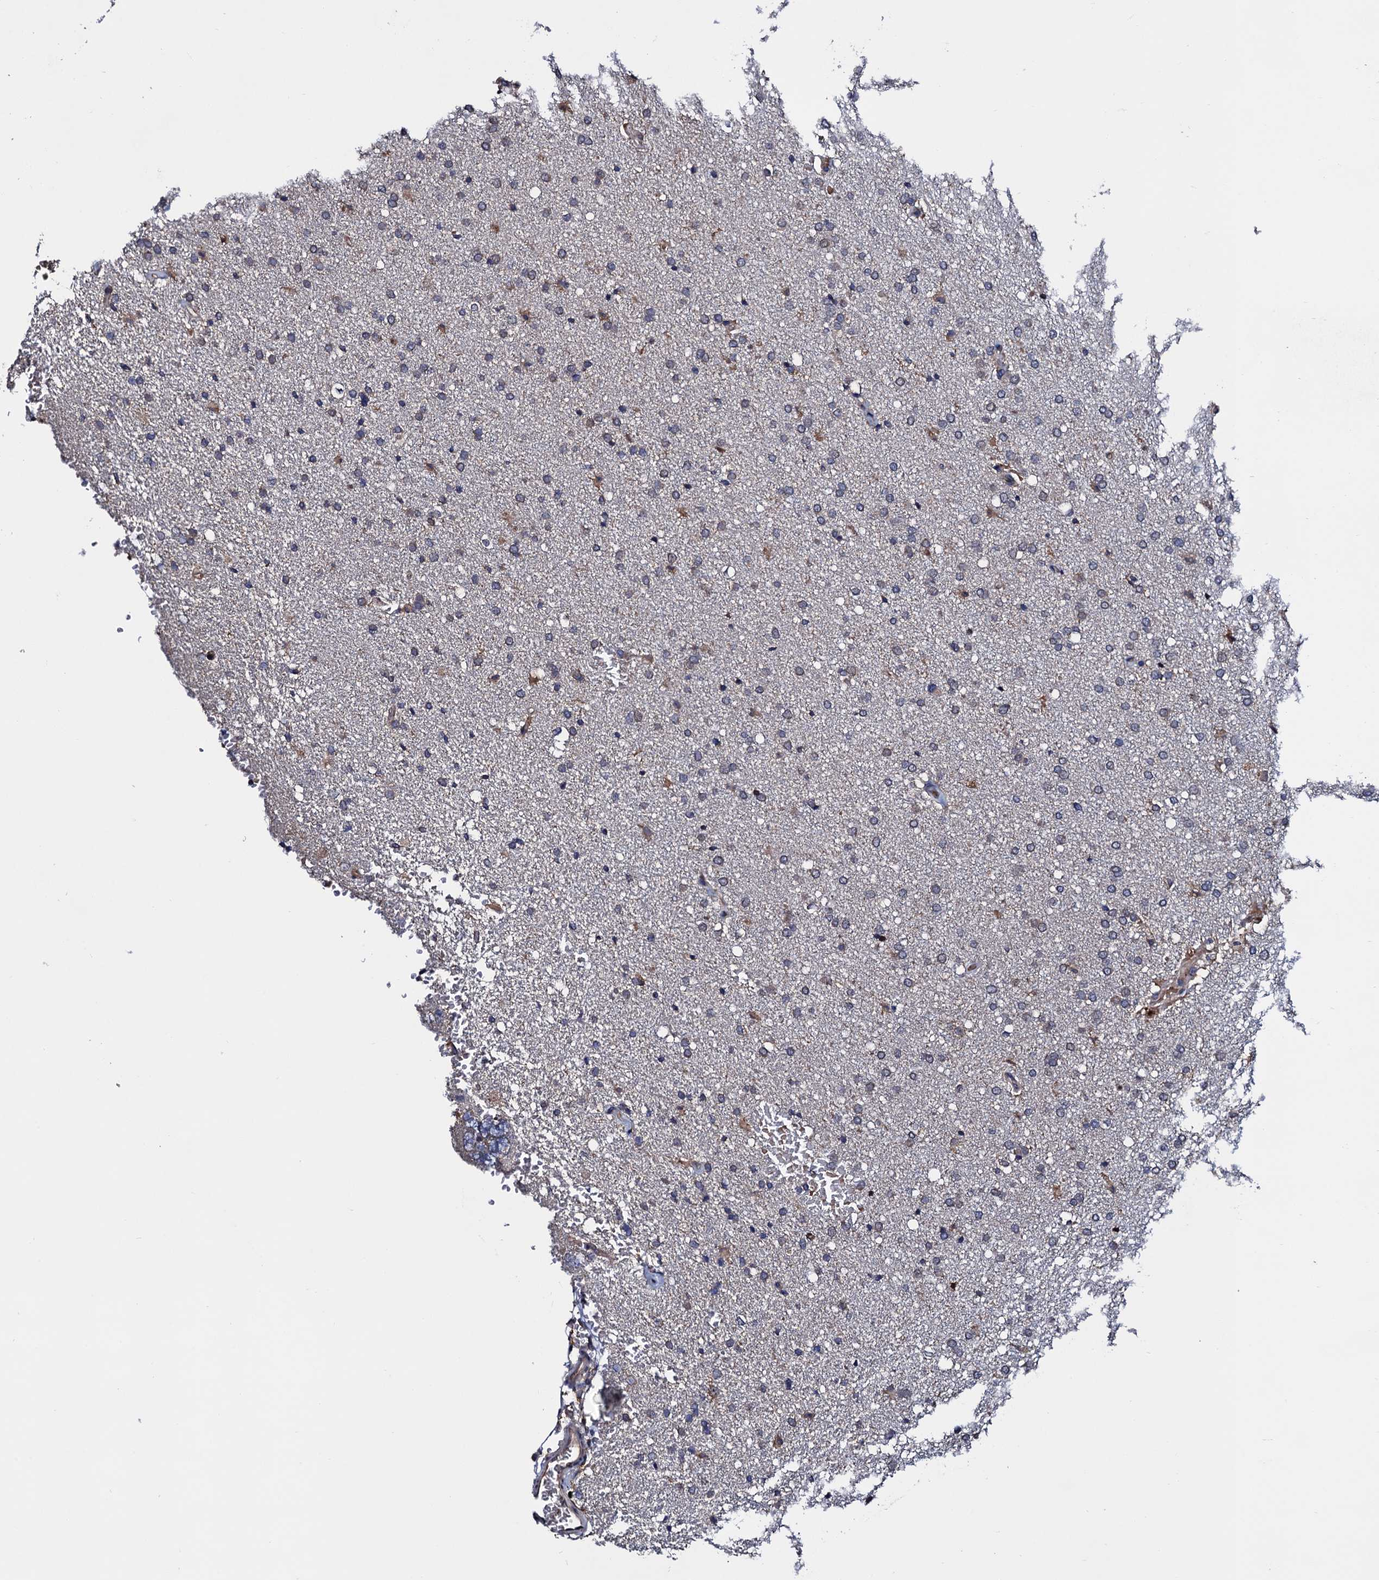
{"staining": {"intensity": "weak", "quantity": "25%-75%", "location": "cytoplasmic/membranous"}, "tissue": "glioma", "cell_type": "Tumor cells", "image_type": "cancer", "snomed": [{"axis": "morphology", "description": "Glioma, malignant, High grade"}, {"axis": "topography", "description": "Brain"}], "caption": "Weak cytoplasmic/membranous expression for a protein is appreciated in approximately 25%-75% of tumor cells of glioma using immunohistochemistry.", "gene": "TRMT112", "patient": {"sex": "male", "age": 72}}